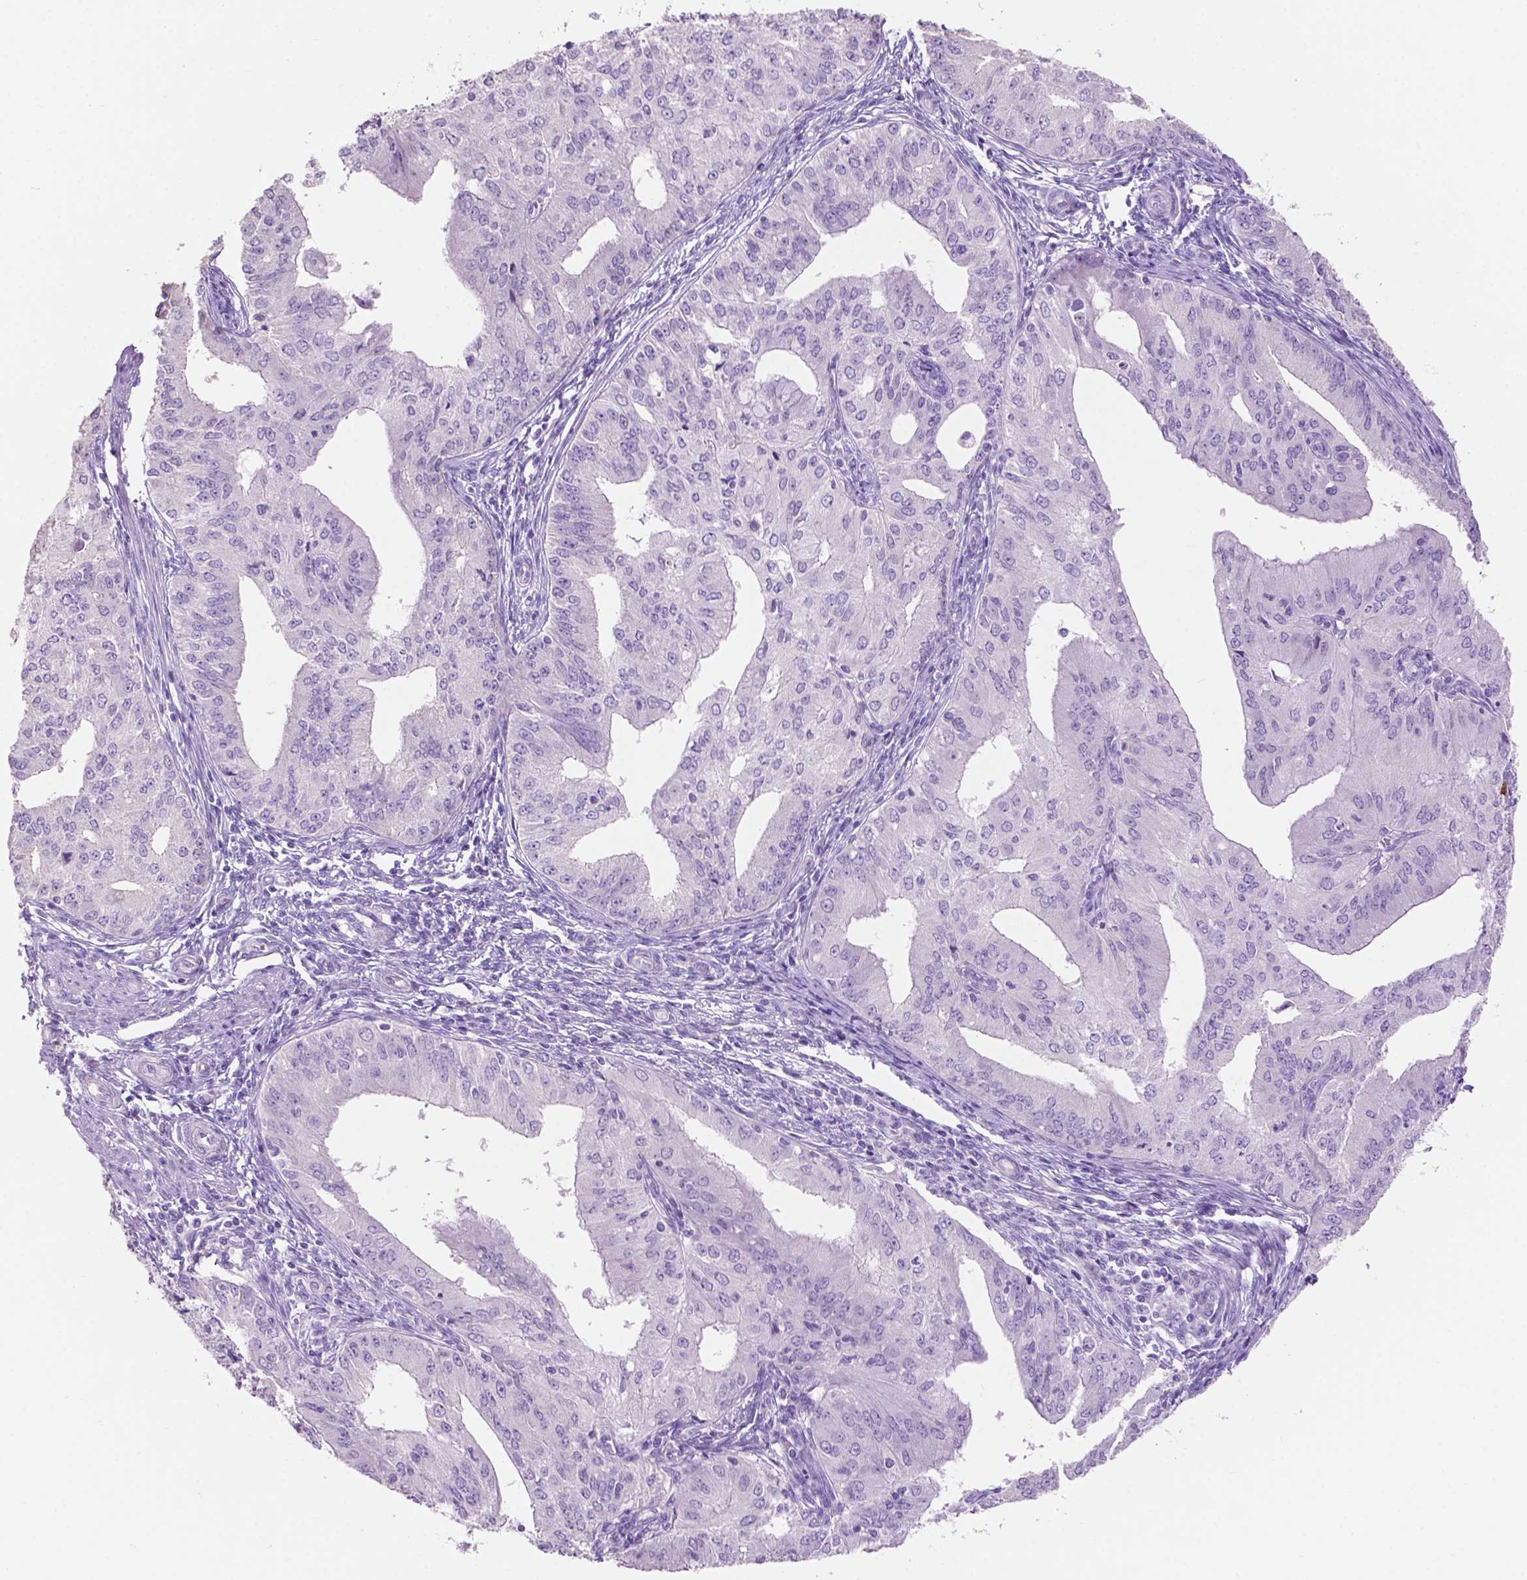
{"staining": {"intensity": "negative", "quantity": "none", "location": "none"}, "tissue": "endometrial cancer", "cell_type": "Tumor cells", "image_type": "cancer", "snomed": [{"axis": "morphology", "description": "Adenocarcinoma, NOS"}, {"axis": "topography", "description": "Endometrium"}], "caption": "Immunohistochemical staining of human endometrial cancer reveals no significant staining in tumor cells.", "gene": "CLDN17", "patient": {"sex": "female", "age": 50}}